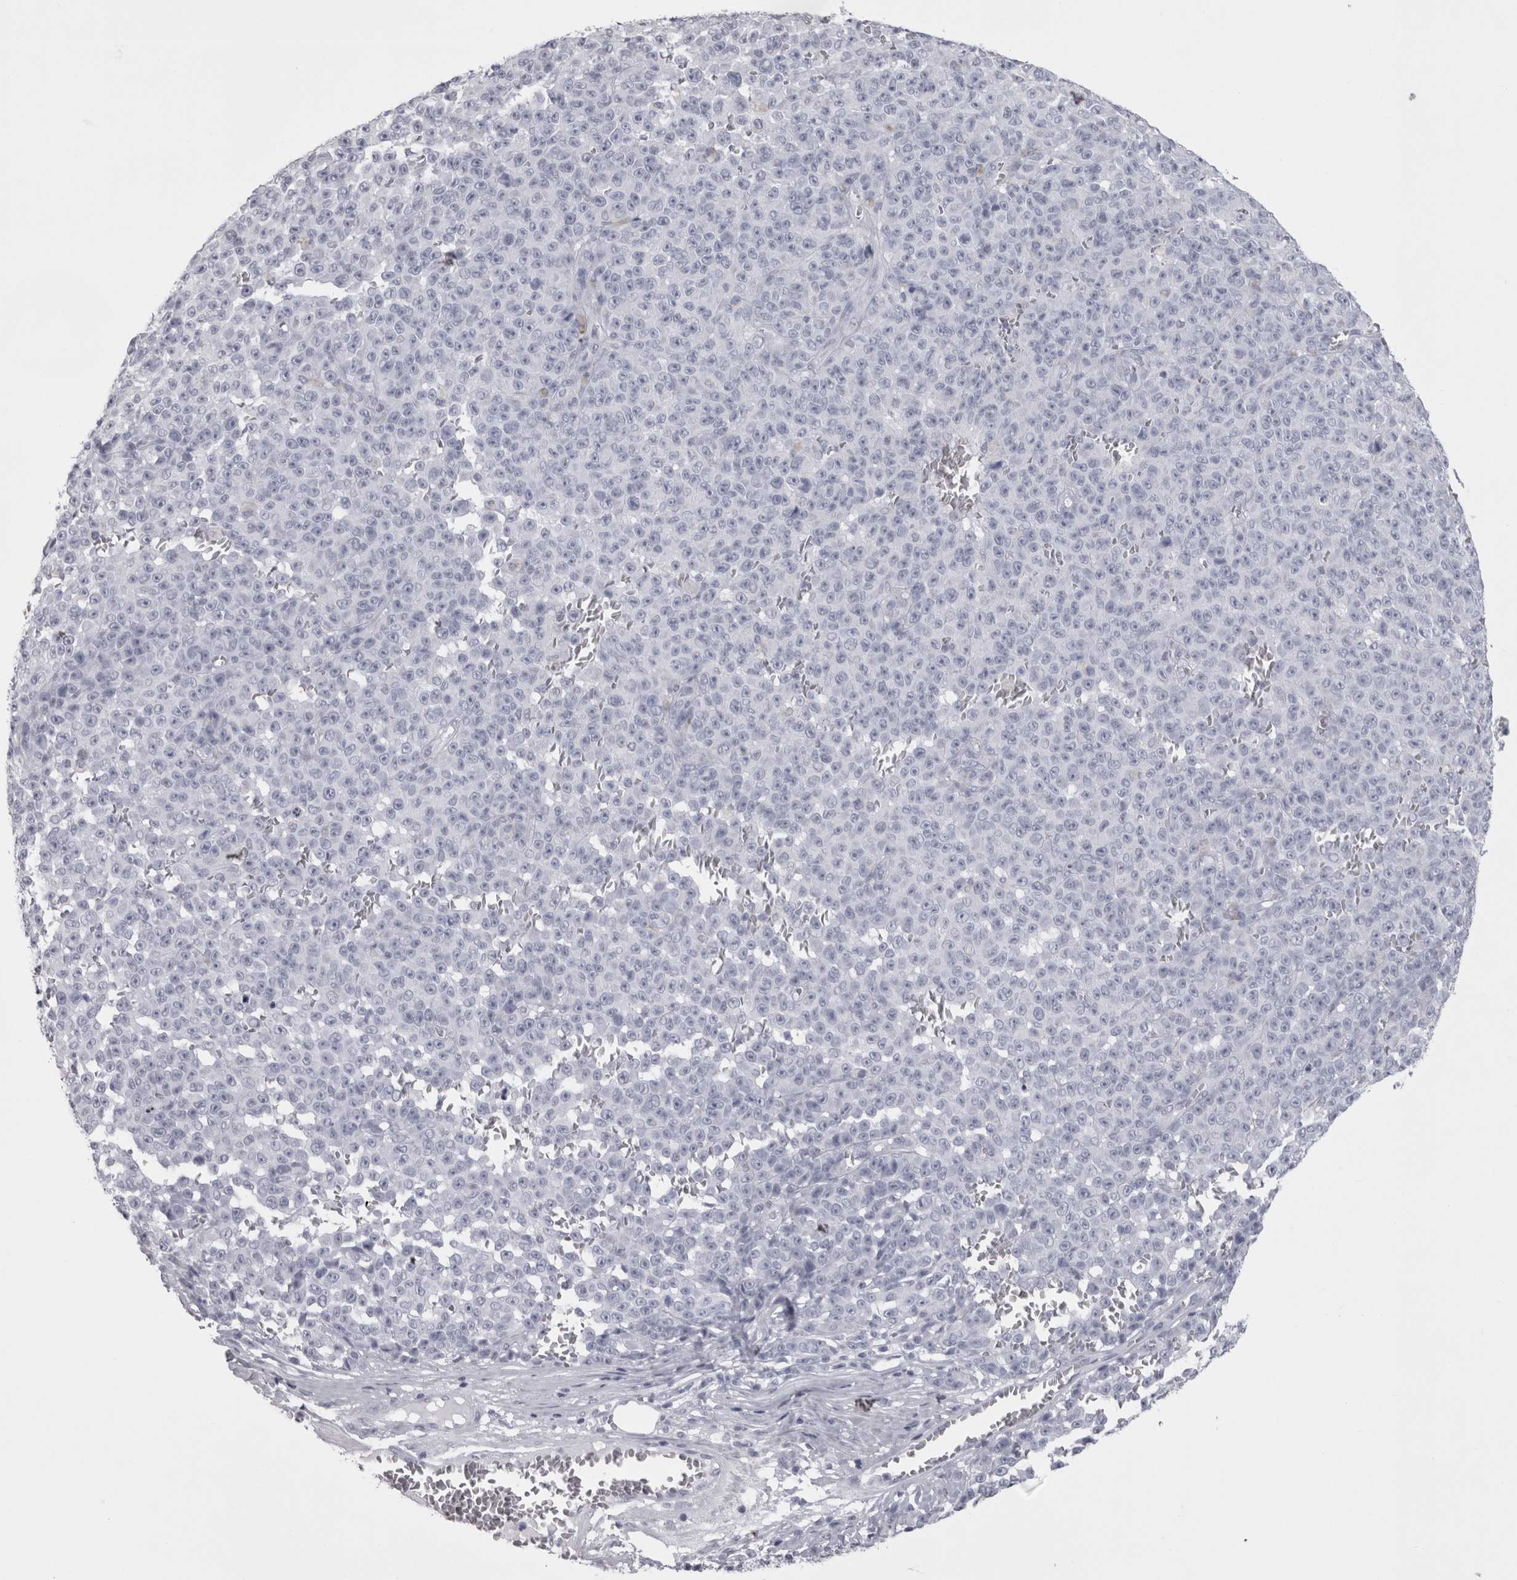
{"staining": {"intensity": "negative", "quantity": "none", "location": "none"}, "tissue": "melanoma", "cell_type": "Tumor cells", "image_type": "cancer", "snomed": [{"axis": "morphology", "description": "Malignant melanoma, NOS"}, {"axis": "topography", "description": "Skin"}], "caption": "Tumor cells show no significant protein expression in malignant melanoma.", "gene": "SKAP1", "patient": {"sex": "female", "age": 82}}